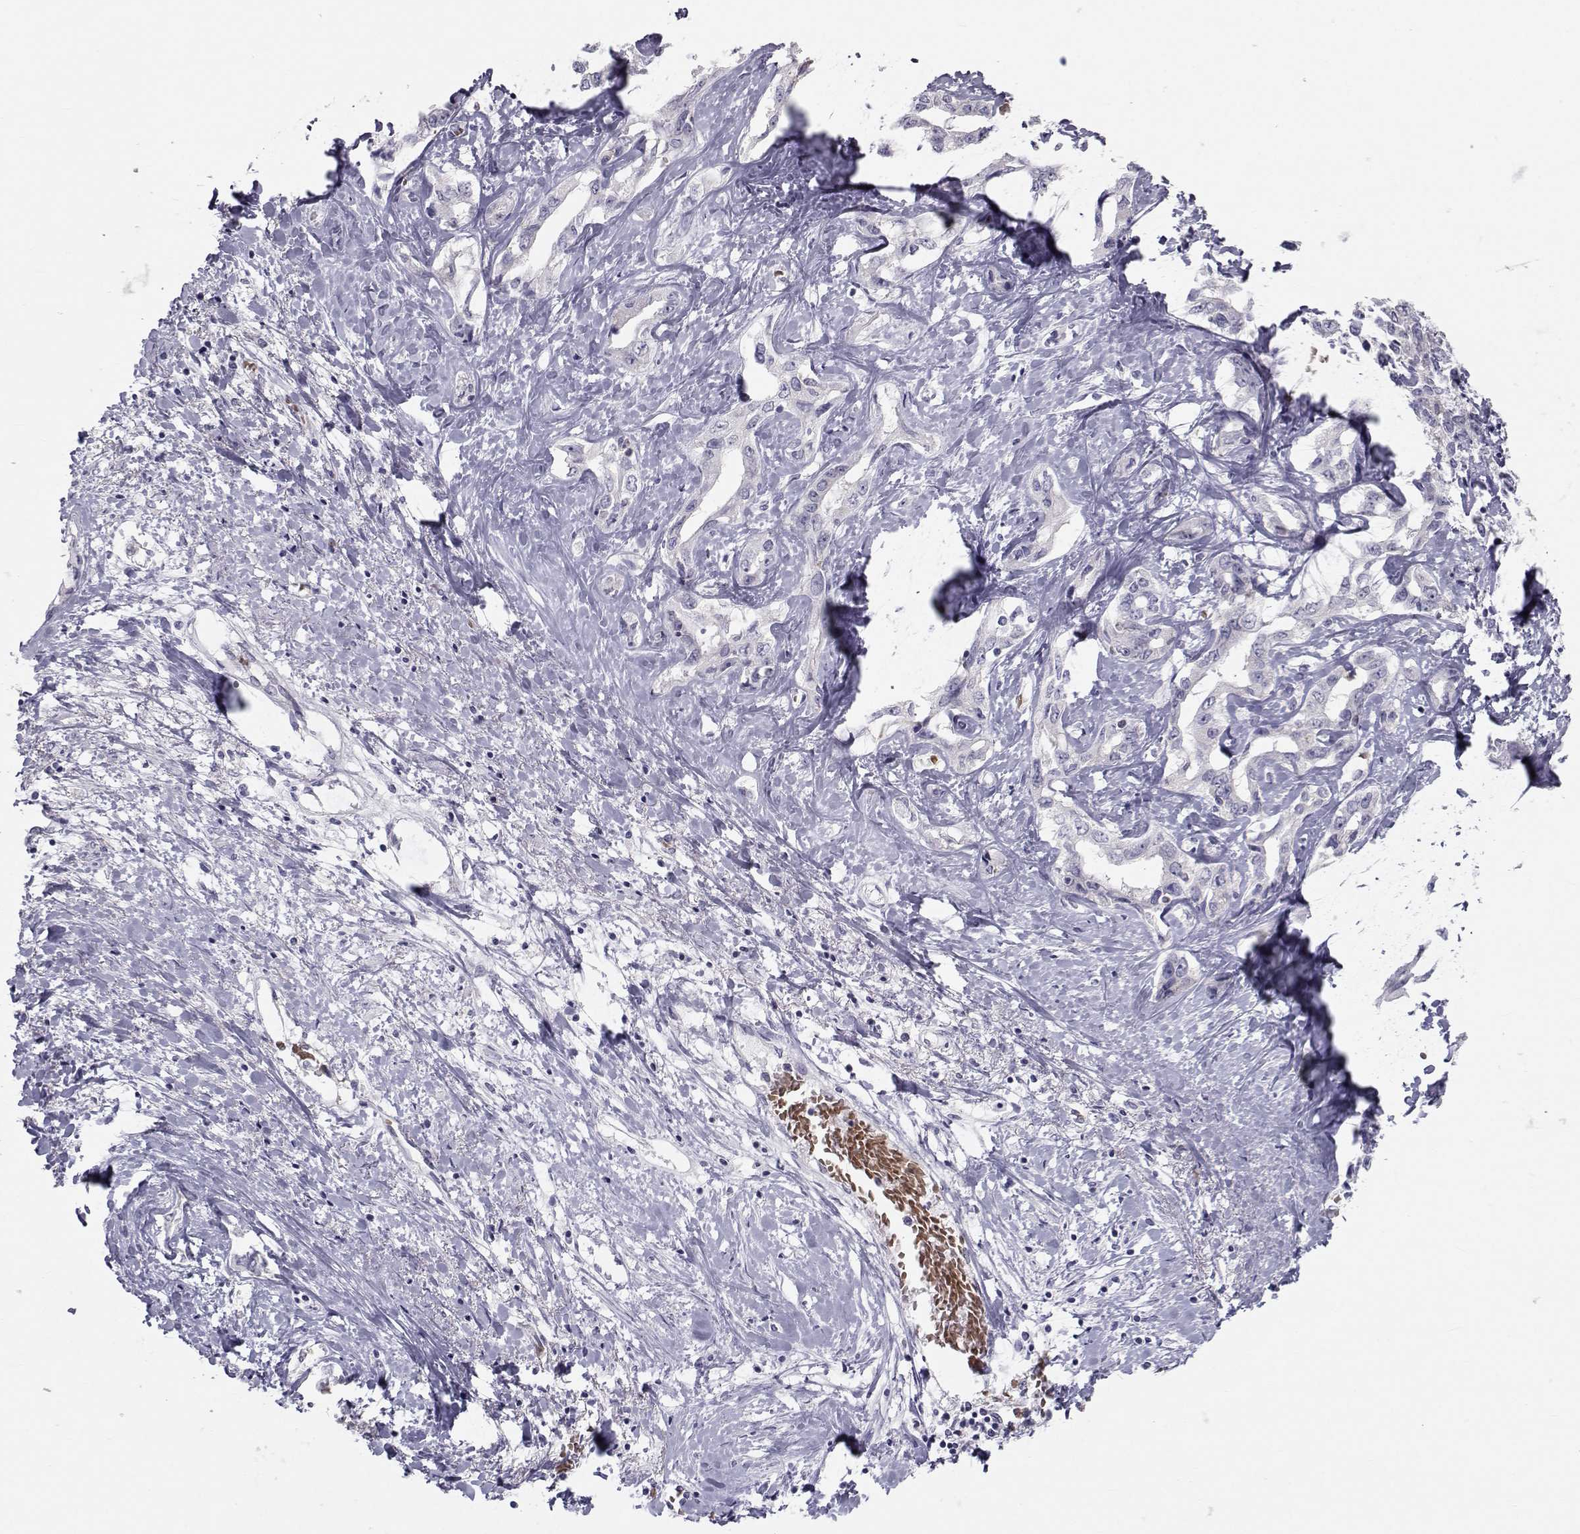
{"staining": {"intensity": "negative", "quantity": "none", "location": "none"}, "tissue": "liver cancer", "cell_type": "Tumor cells", "image_type": "cancer", "snomed": [{"axis": "morphology", "description": "Cholangiocarcinoma"}, {"axis": "topography", "description": "Liver"}], "caption": "Tumor cells show no significant protein positivity in liver cancer.", "gene": "GARIN3", "patient": {"sex": "male", "age": 59}}